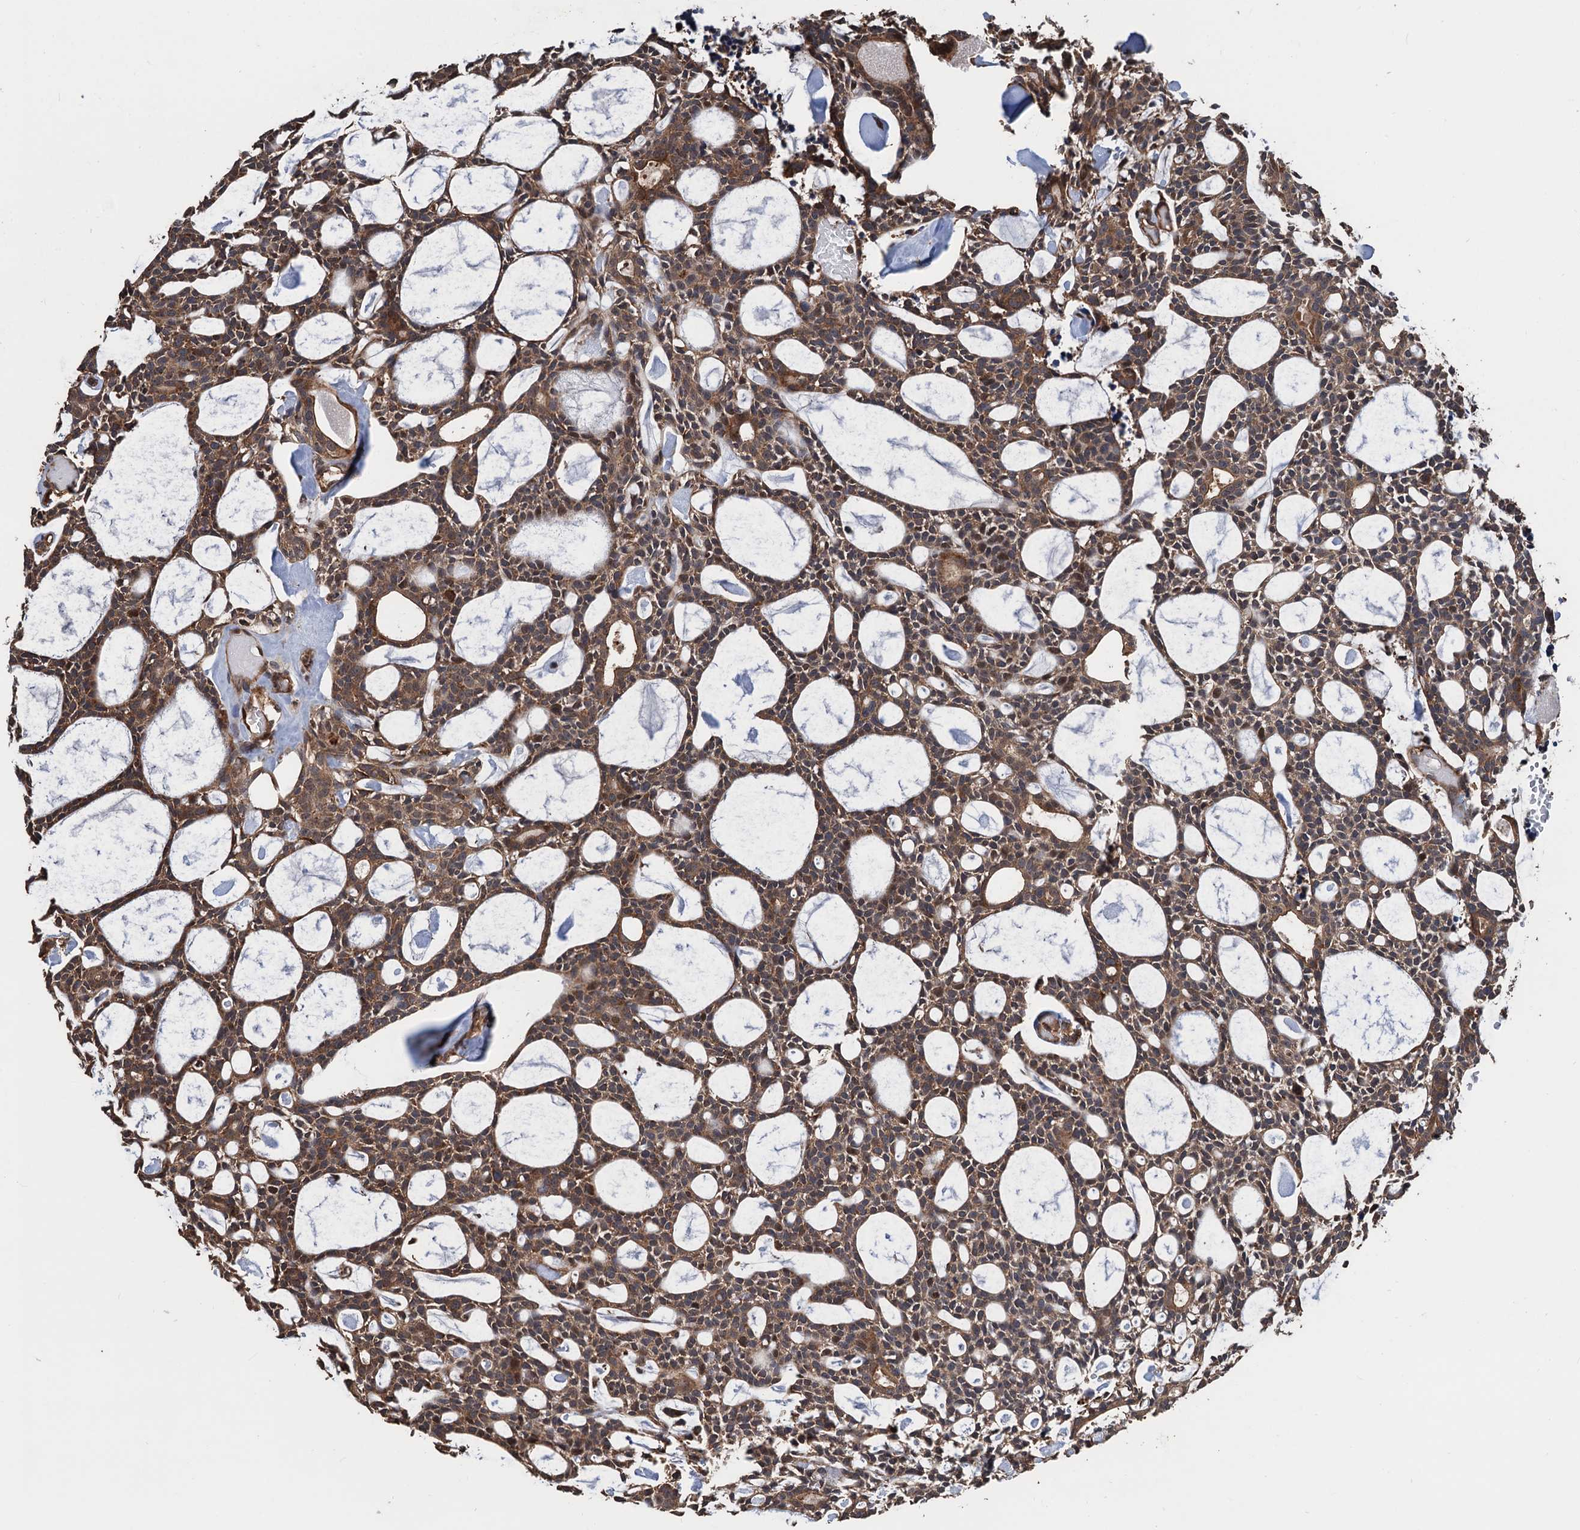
{"staining": {"intensity": "moderate", "quantity": ">75%", "location": "cytoplasmic/membranous"}, "tissue": "head and neck cancer", "cell_type": "Tumor cells", "image_type": "cancer", "snomed": [{"axis": "morphology", "description": "Adenocarcinoma, NOS"}, {"axis": "topography", "description": "Salivary gland"}, {"axis": "topography", "description": "Head-Neck"}], "caption": "Immunohistochemistry (IHC) photomicrograph of neoplastic tissue: human adenocarcinoma (head and neck) stained using IHC demonstrates medium levels of moderate protein expression localized specifically in the cytoplasmic/membranous of tumor cells, appearing as a cytoplasmic/membranous brown color.", "gene": "PPP4R1", "patient": {"sex": "male", "age": 55}}